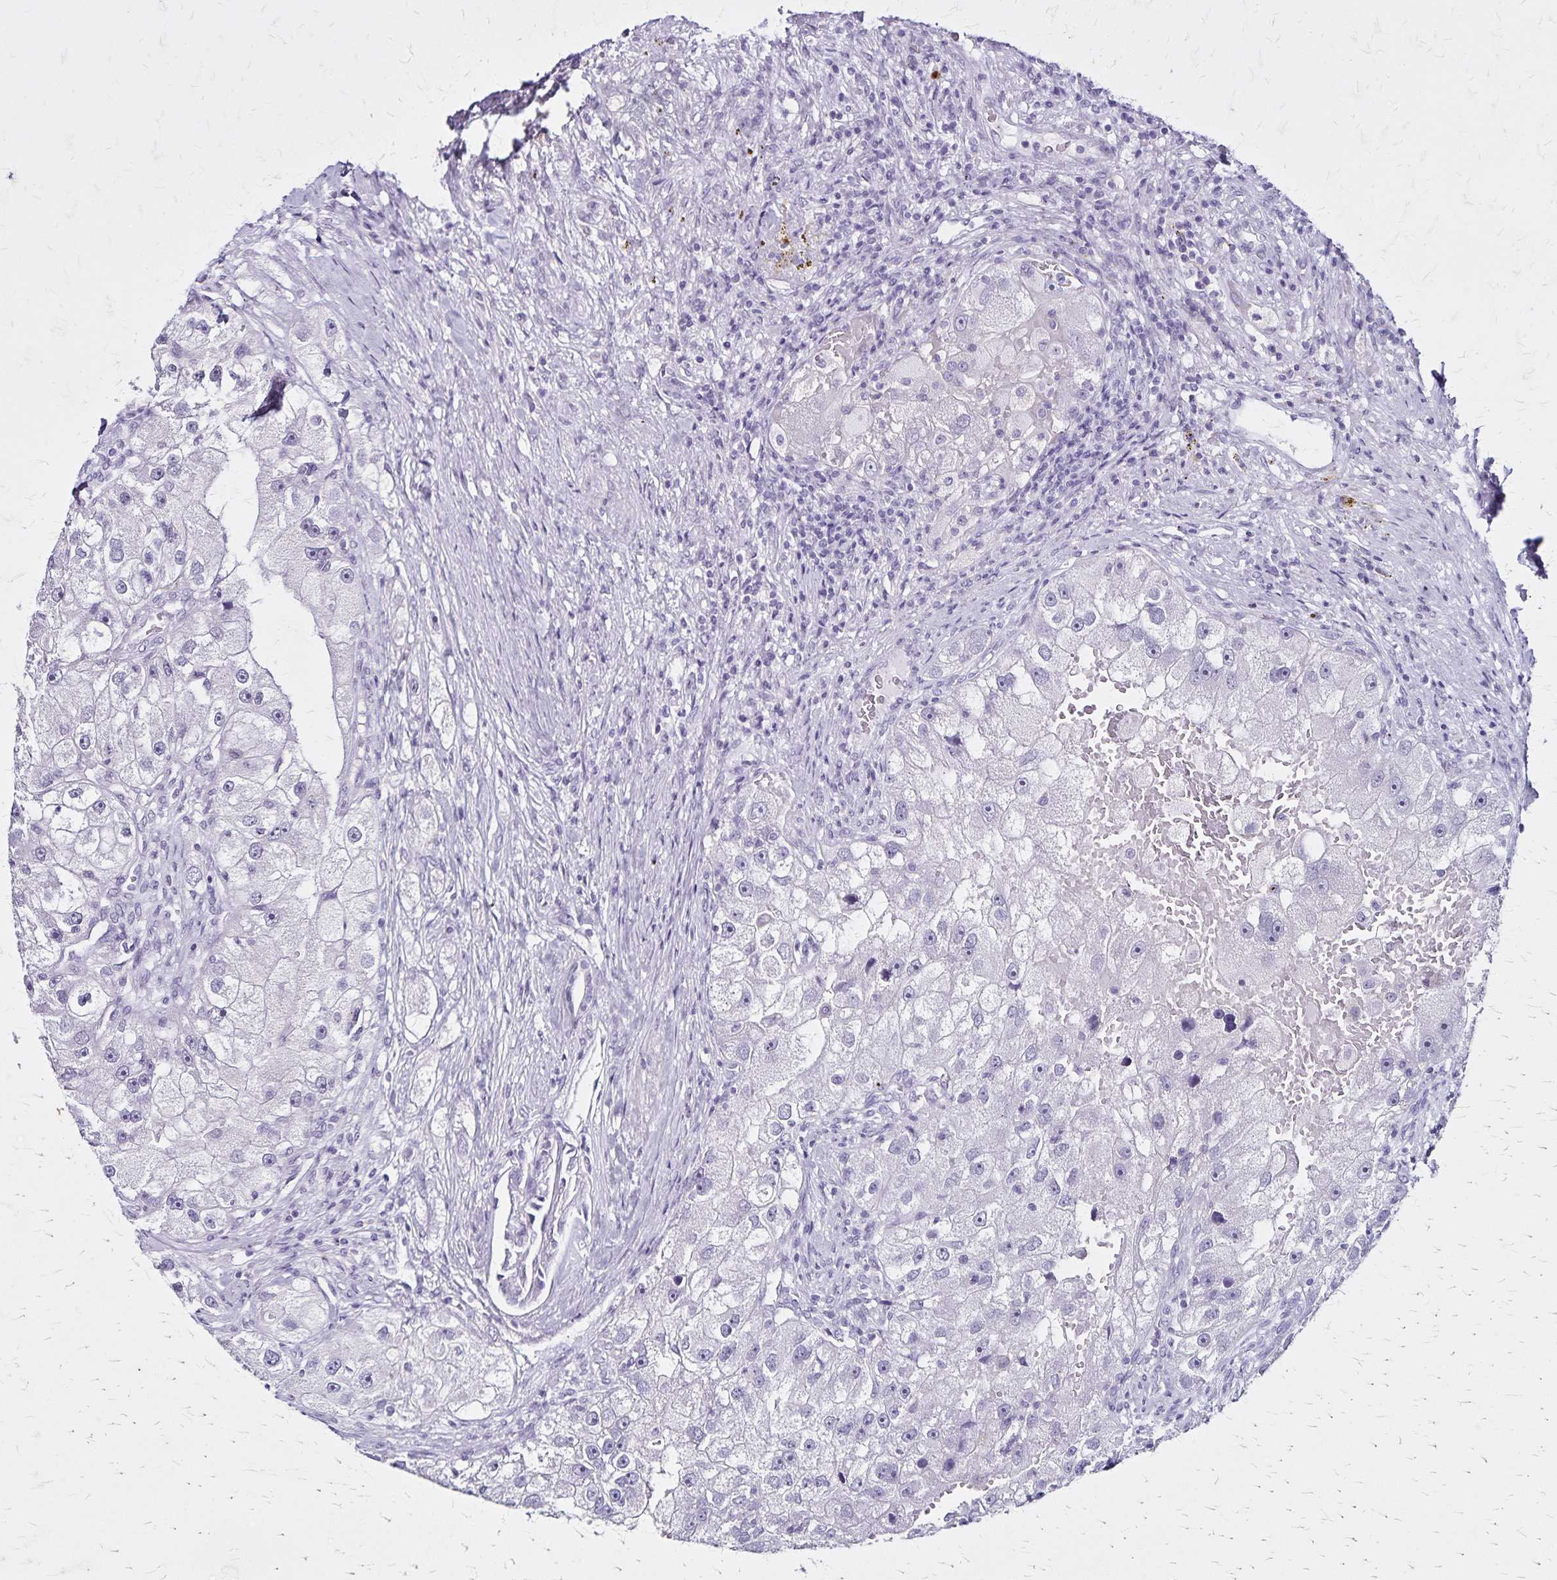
{"staining": {"intensity": "negative", "quantity": "none", "location": "none"}, "tissue": "renal cancer", "cell_type": "Tumor cells", "image_type": "cancer", "snomed": [{"axis": "morphology", "description": "Adenocarcinoma, NOS"}, {"axis": "topography", "description": "Kidney"}], "caption": "Immunohistochemical staining of renal adenocarcinoma shows no significant expression in tumor cells. Nuclei are stained in blue.", "gene": "KRT2", "patient": {"sex": "male", "age": 63}}